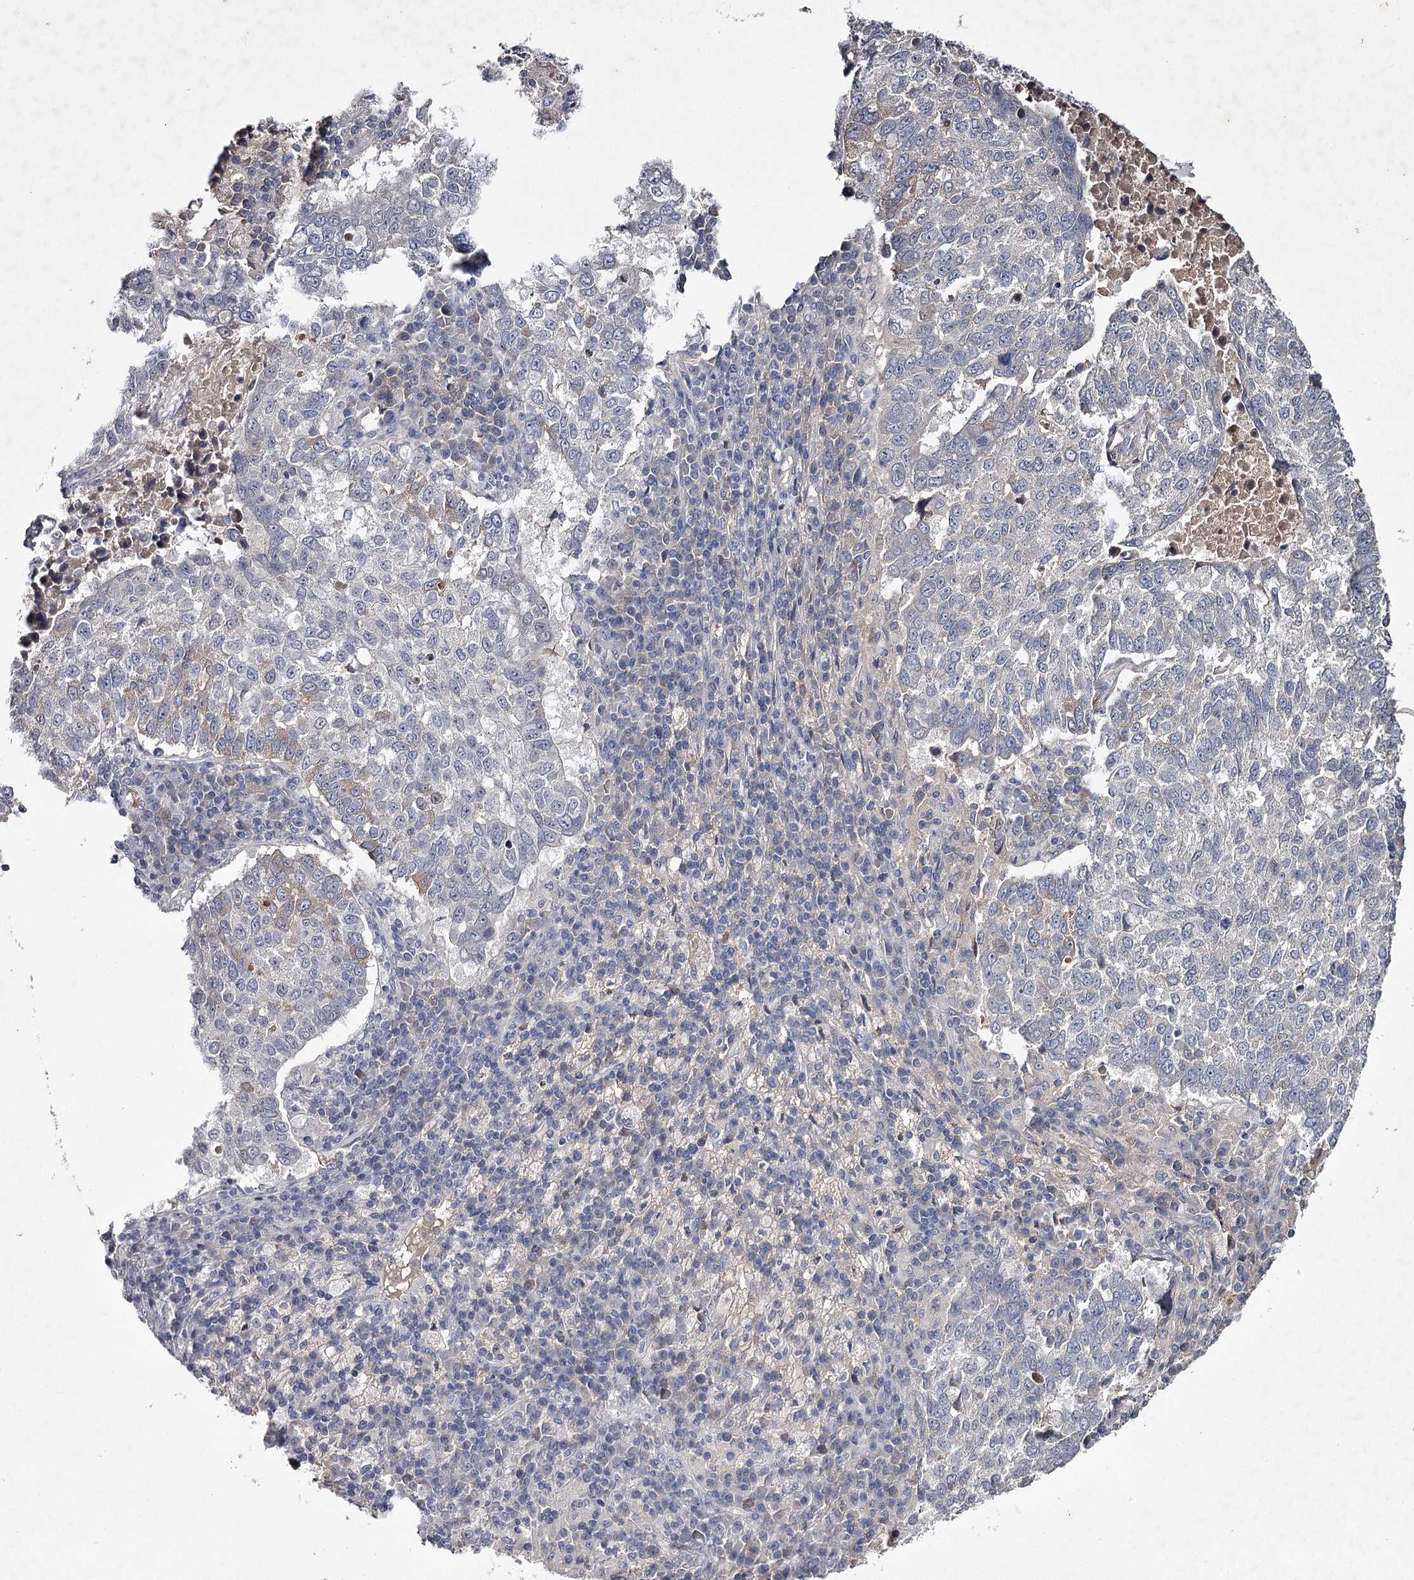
{"staining": {"intensity": "negative", "quantity": "none", "location": "none"}, "tissue": "lung cancer", "cell_type": "Tumor cells", "image_type": "cancer", "snomed": [{"axis": "morphology", "description": "Squamous cell carcinoma, NOS"}, {"axis": "topography", "description": "Lung"}], "caption": "This photomicrograph is of lung squamous cell carcinoma stained with immunohistochemistry (IHC) to label a protein in brown with the nuclei are counter-stained blue. There is no positivity in tumor cells.", "gene": "FDXACB1", "patient": {"sex": "male", "age": 73}}